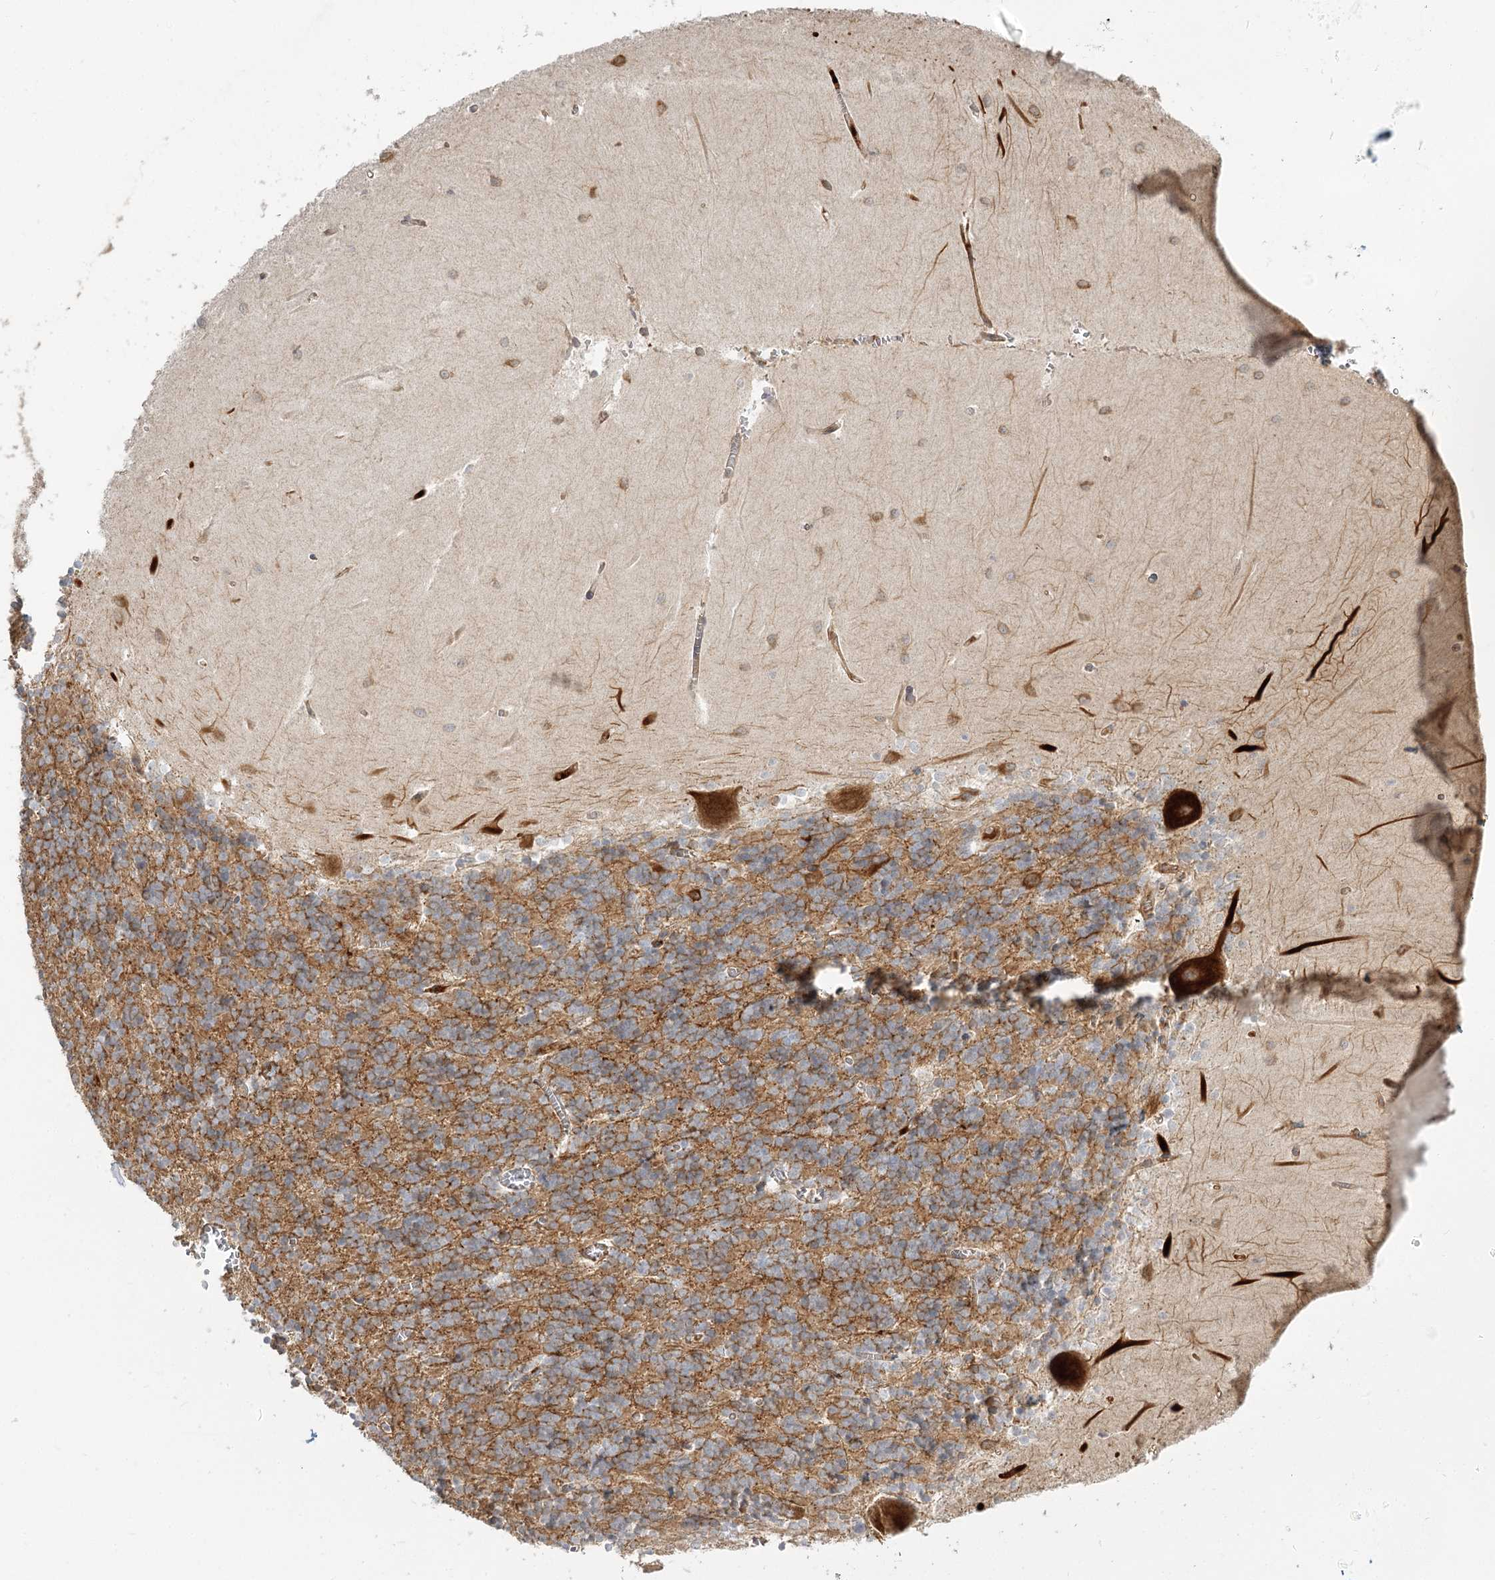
{"staining": {"intensity": "moderate", "quantity": "<25%", "location": "cytoplasmic/membranous"}, "tissue": "cerebellum", "cell_type": "Cells in granular layer", "image_type": "normal", "snomed": [{"axis": "morphology", "description": "Normal tissue, NOS"}, {"axis": "topography", "description": "Cerebellum"}], "caption": "Protein expression analysis of unremarkable human cerebellum reveals moderate cytoplasmic/membranous staining in approximately <25% of cells in granular layer. (DAB IHC with brightfield microscopy, high magnification).", "gene": "GUCY2C", "patient": {"sex": "male", "age": 37}}